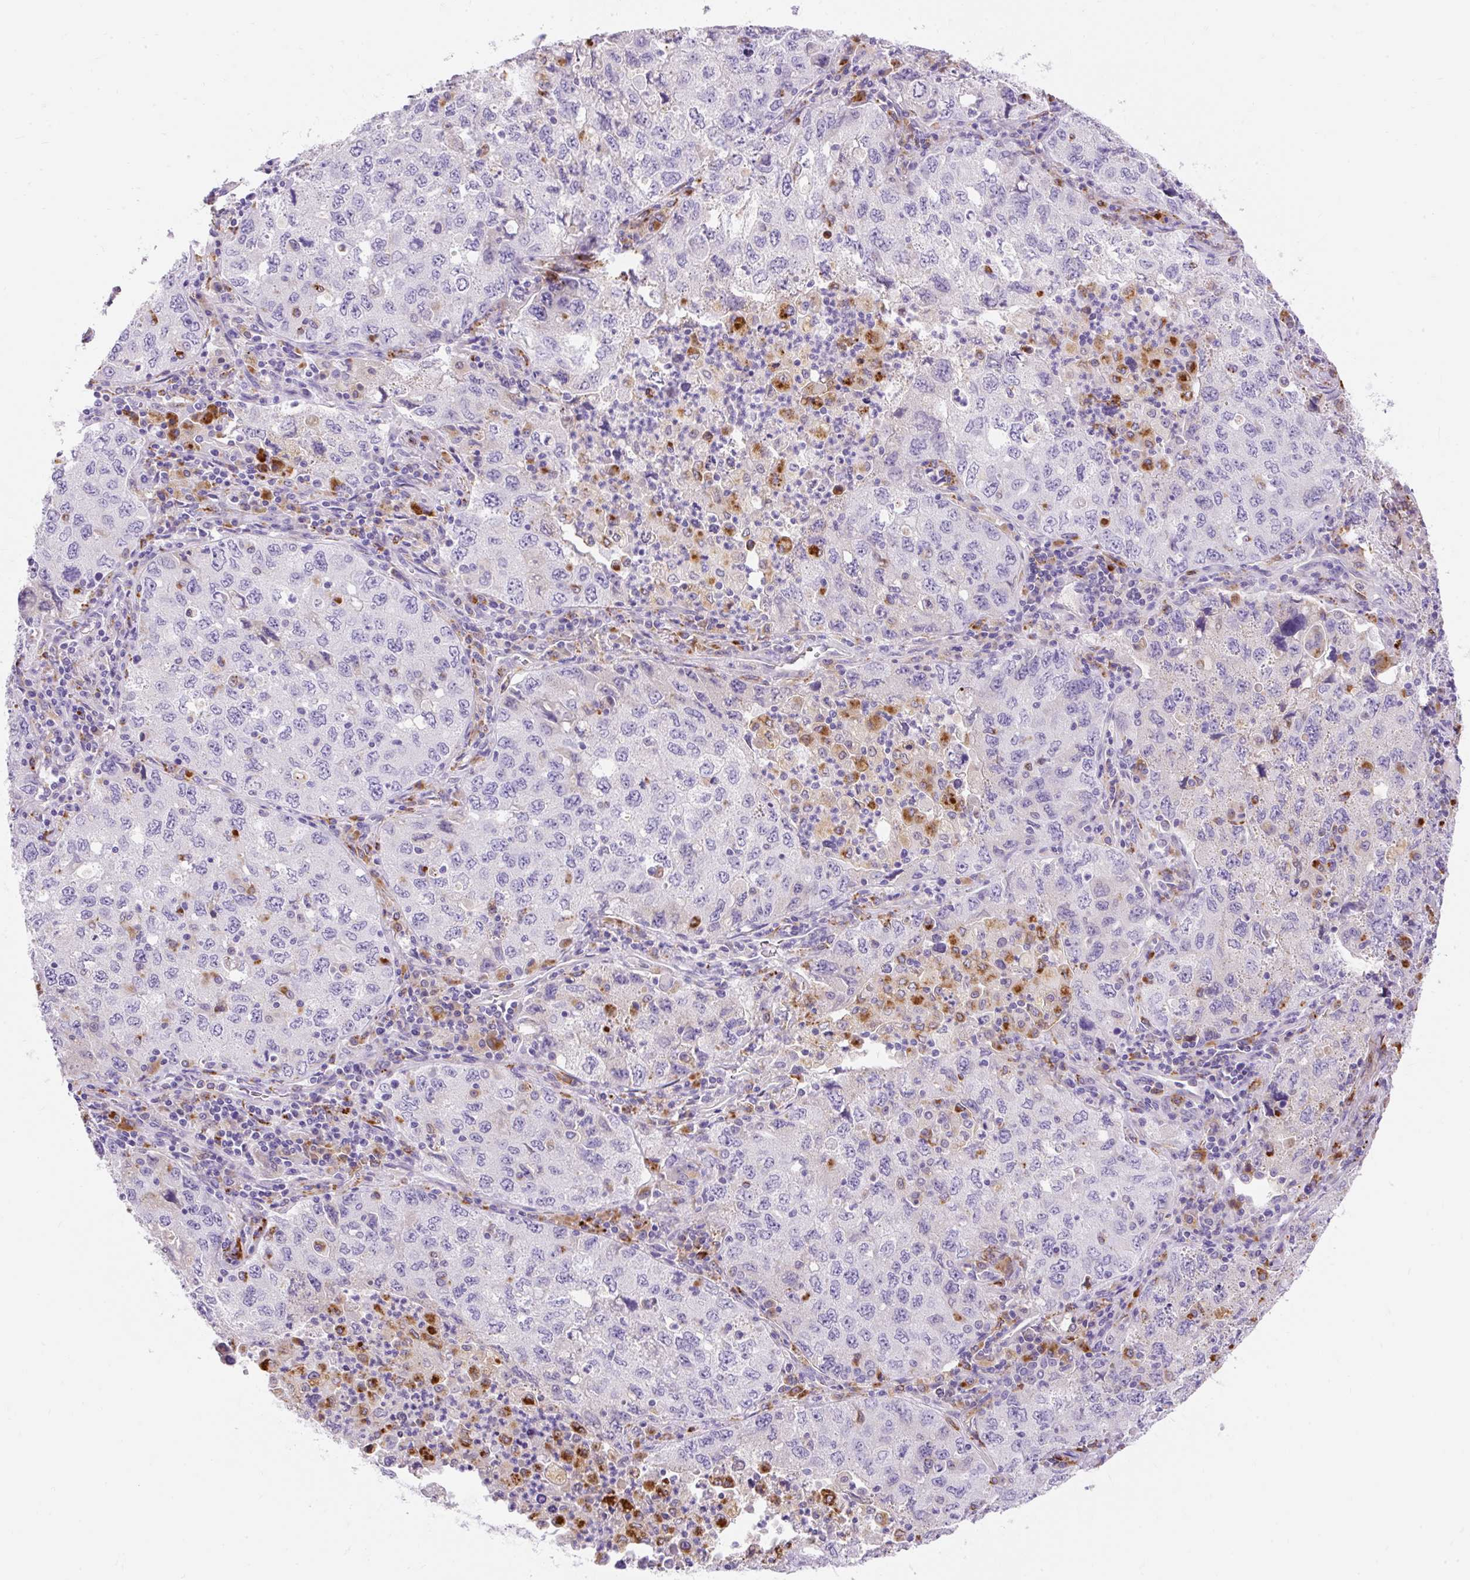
{"staining": {"intensity": "negative", "quantity": "none", "location": "none"}, "tissue": "lung cancer", "cell_type": "Tumor cells", "image_type": "cancer", "snomed": [{"axis": "morphology", "description": "Adenocarcinoma, NOS"}, {"axis": "topography", "description": "Lung"}], "caption": "The image demonstrates no staining of tumor cells in lung adenocarcinoma.", "gene": "TMEM150C", "patient": {"sex": "female", "age": 57}}